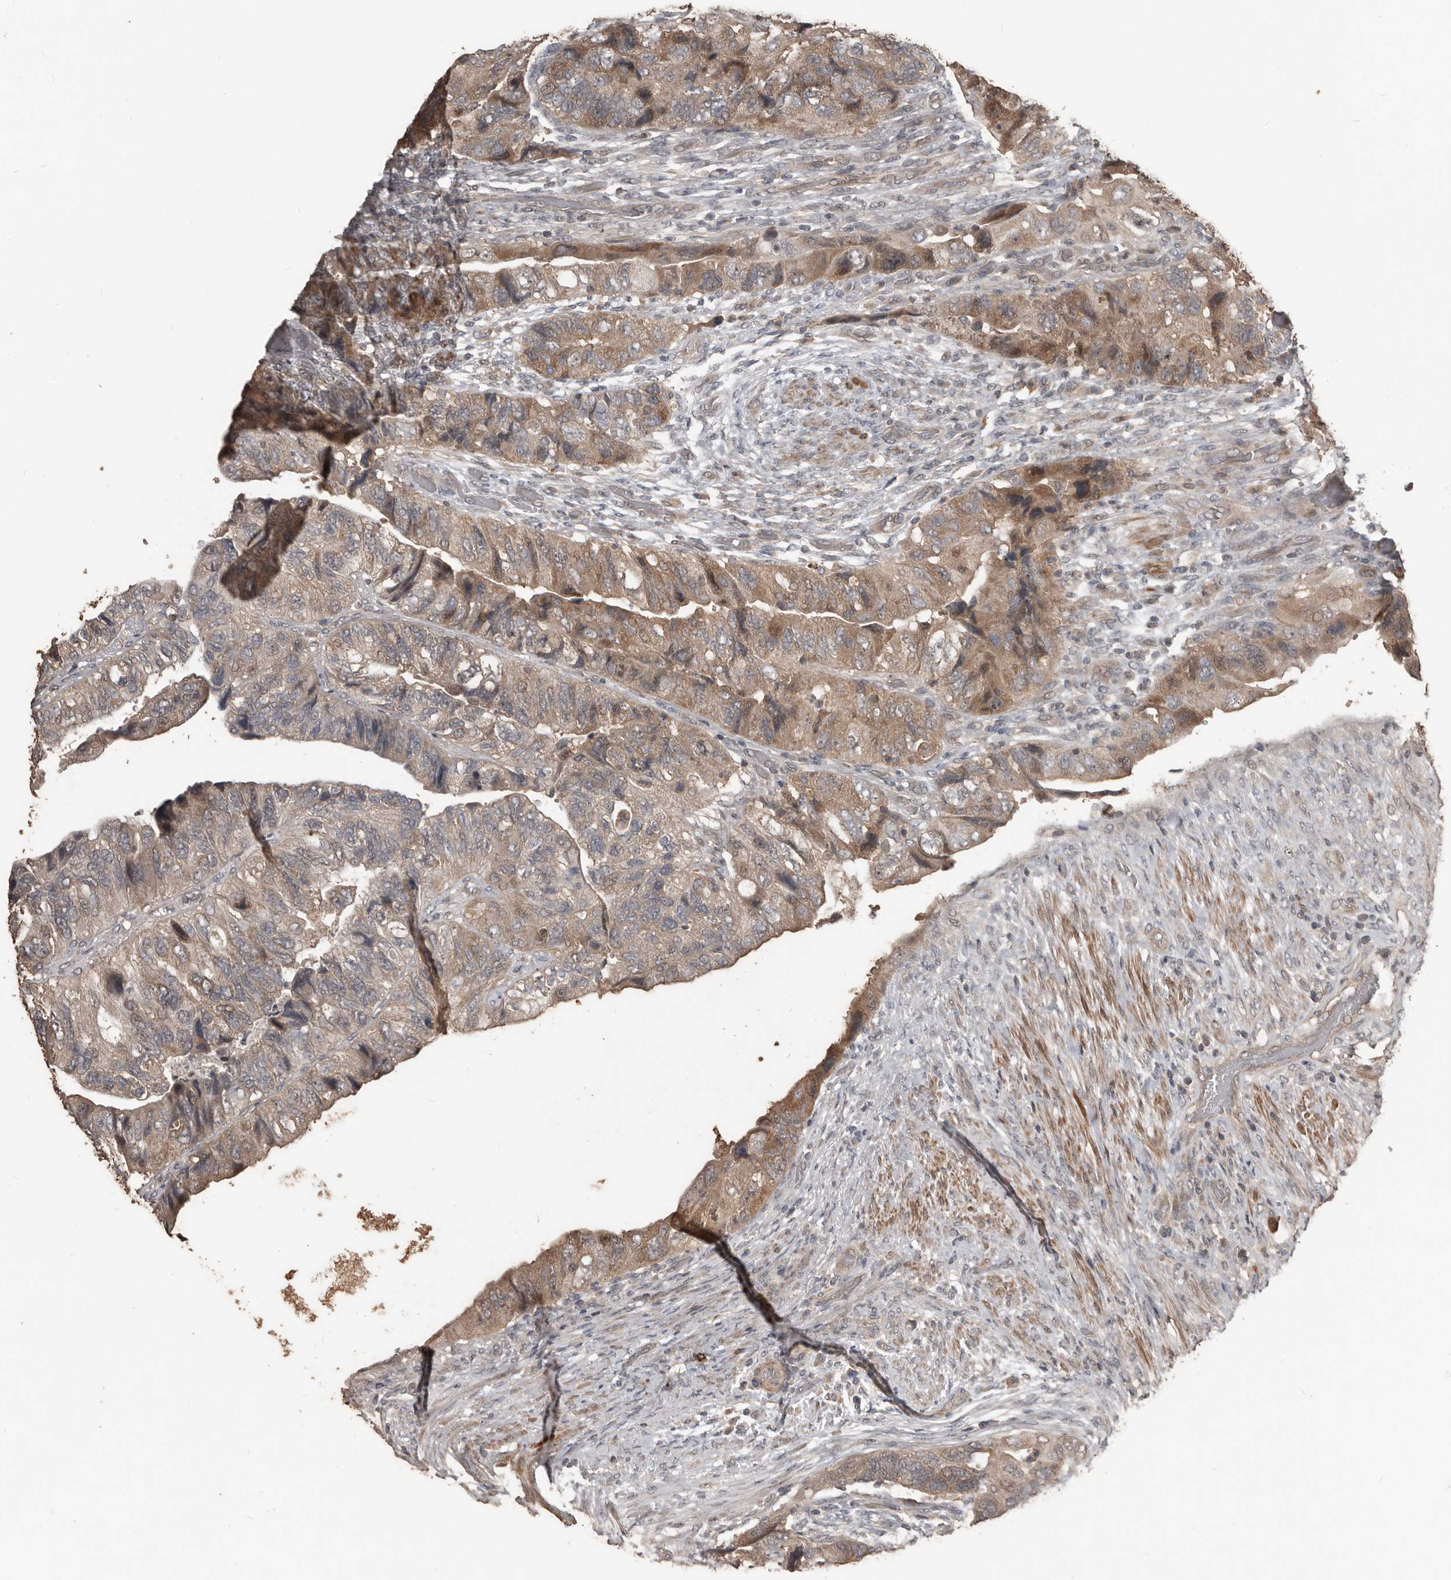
{"staining": {"intensity": "moderate", "quantity": ">75%", "location": "cytoplasmic/membranous"}, "tissue": "colorectal cancer", "cell_type": "Tumor cells", "image_type": "cancer", "snomed": [{"axis": "morphology", "description": "Adenocarcinoma, NOS"}, {"axis": "topography", "description": "Rectum"}], "caption": "Colorectal cancer stained for a protein (brown) demonstrates moderate cytoplasmic/membranous positive expression in about >75% of tumor cells.", "gene": "BAMBI", "patient": {"sex": "male", "age": 63}}